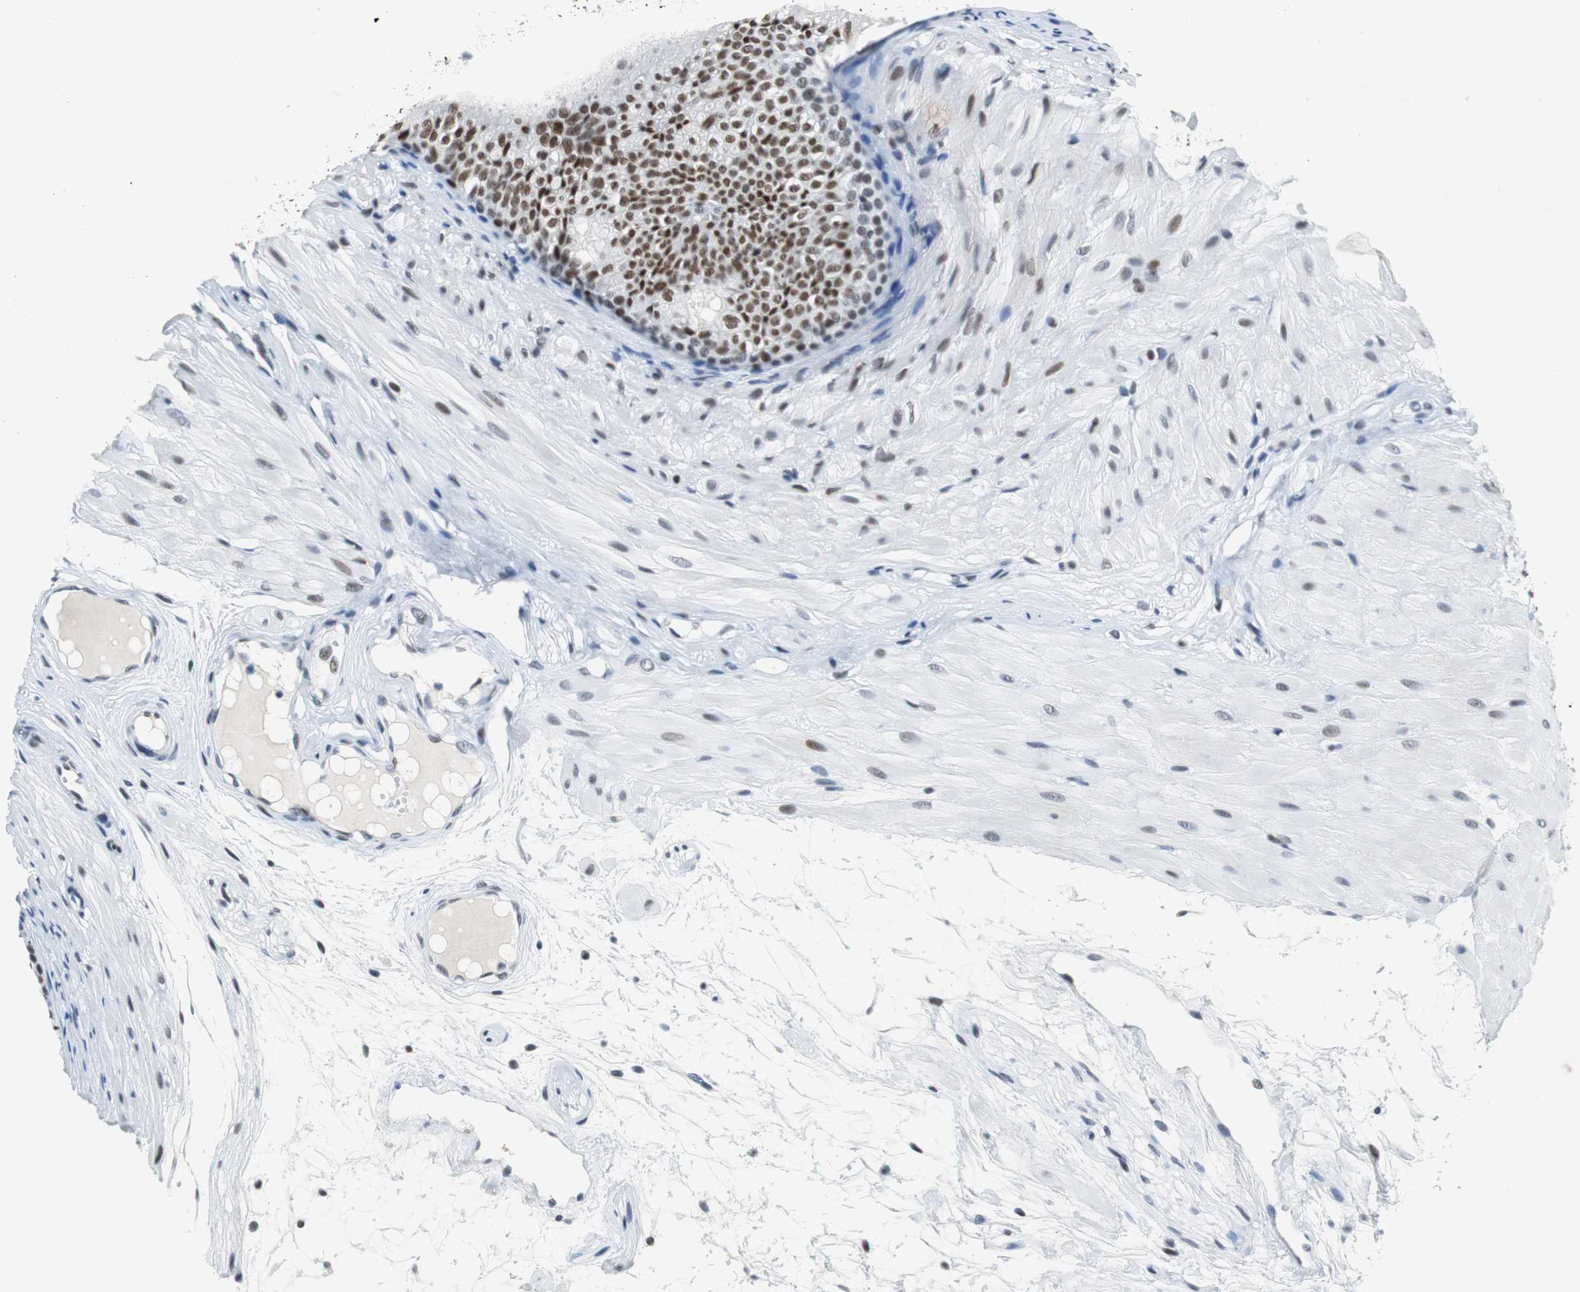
{"staining": {"intensity": "strong", "quantity": ">75%", "location": "nuclear"}, "tissue": "epididymis", "cell_type": "Glandular cells", "image_type": "normal", "snomed": [{"axis": "morphology", "description": "Normal tissue, NOS"}, {"axis": "morphology", "description": "Atrophy, NOS"}, {"axis": "topography", "description": "Testis"}, {"axis": "topography", "description": "Epididymis"}], "caption": "Glandular cells show high levels of strong nuclear staining in approximately >75% of cells in normal epididymis. Using DAB (3,3'-diaminobenzidine) (brown) and hematoxylin (blue) stains, captured at high magnification using brightfield microscopy.", "gene": "HDAC3", "patient": {"sex": "male", "age": 18}}